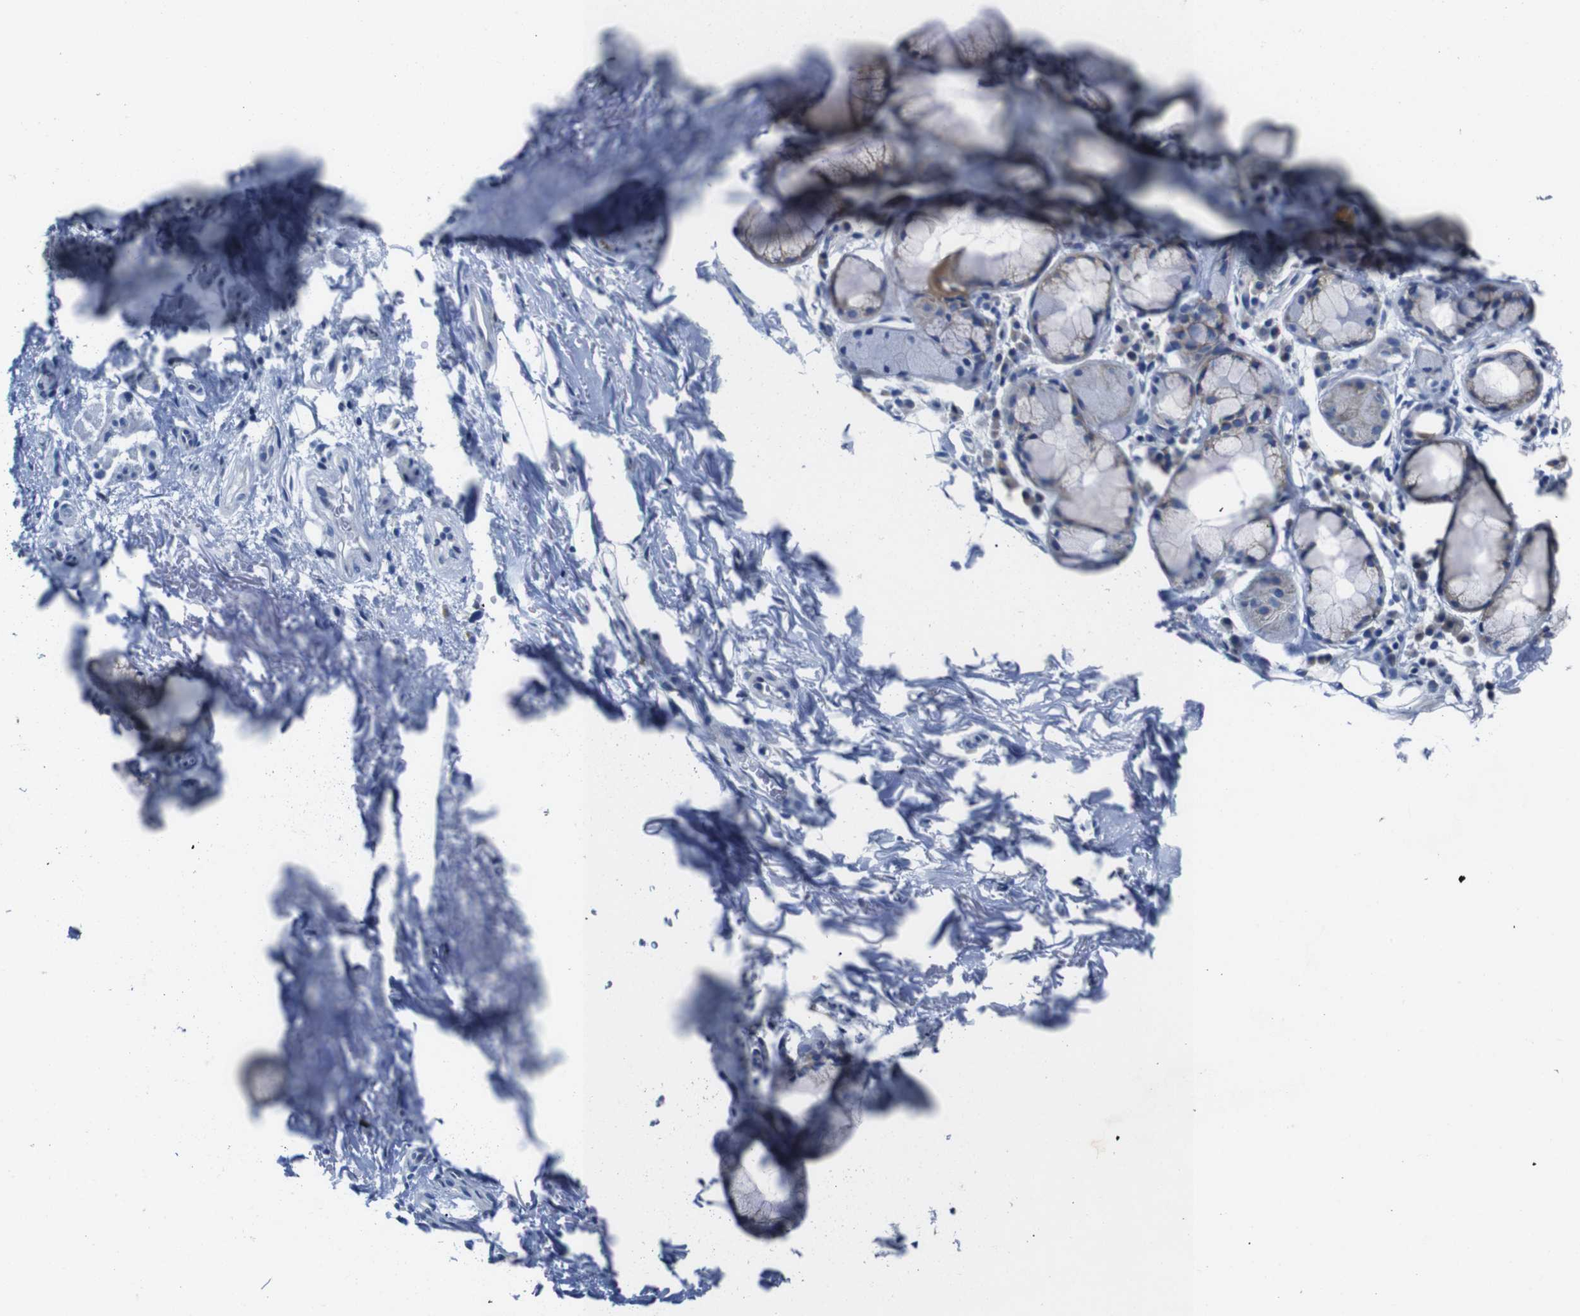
{"staining": {"intensity": "negative", "quantity": "none", "location": "none"}, "tissue": "adipose tissue", "cell_type": "Adipocytes", "image_type": "normal", "snomed": [{"axis": "morphology", "description": "Normal tissue, NOS"}, {"axis": "topography", "description": "Cartilage tissue"}, {"axis": "topography", "description": "Bronchus"}], "caption": "DAB (3,3'-diaminobenzidine) immunohistochemical staining of normal adipose tissue displays no significant expression in adipocytes.", "gene": "SNX19", "patient": {"sex": "female", "age": 73}}